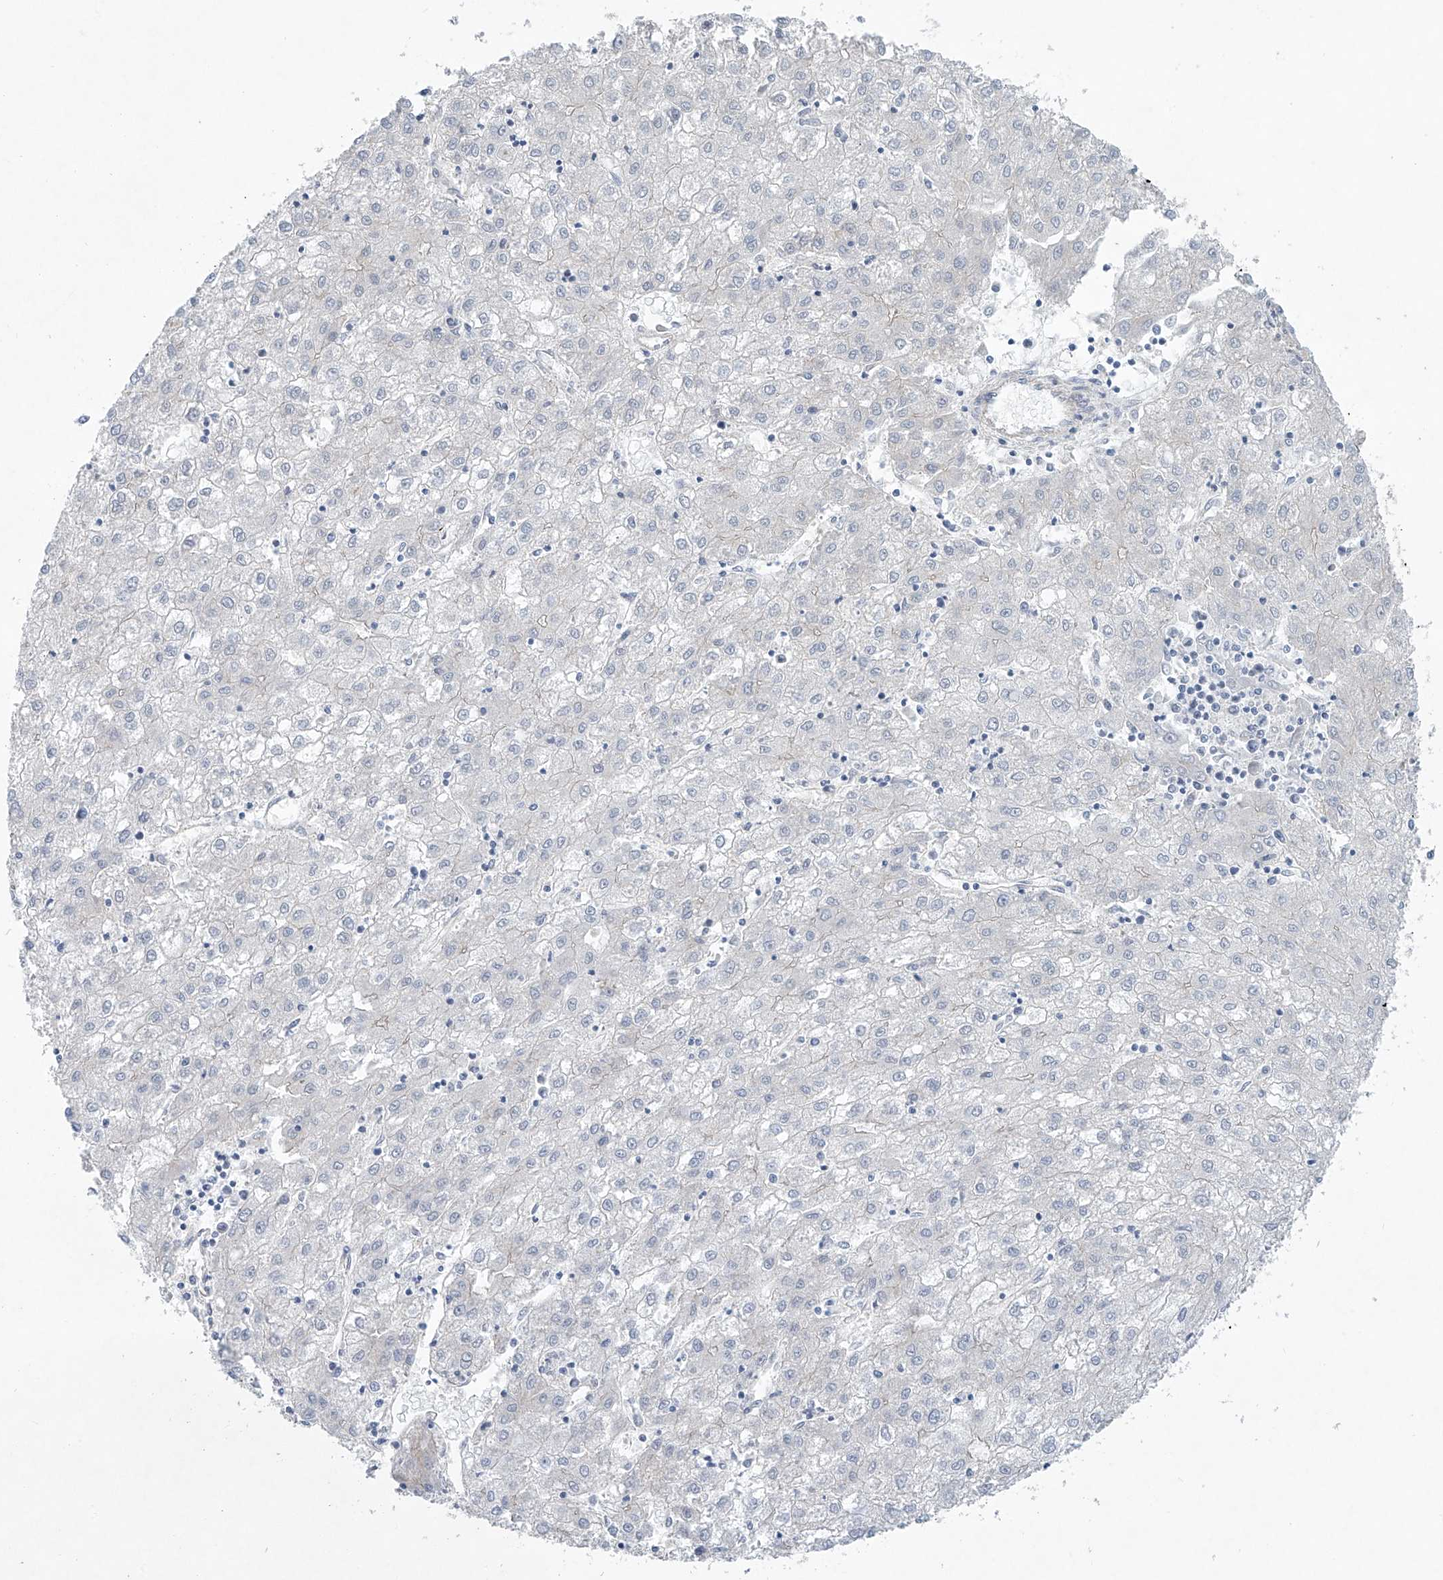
{"staining": {"intensity": "negative", "quantity": "none", "location": "none"}, "tissue": "liver cancer", "cell_type": "Tumor cells", "image_type": "cancer", "snomed": [{"axis": "morphology", "description": "Carcinoma, Hepatocellular, NOS"}, {"axis": "topography", "description": "Liver"}], "caption": "This is an immunohistochemistry image of human hepatocellular carcinoma (liver). There is no positivity in tumor cells.", "gene": "KLC4", "patient": {"sex": "male", "age": 72}}